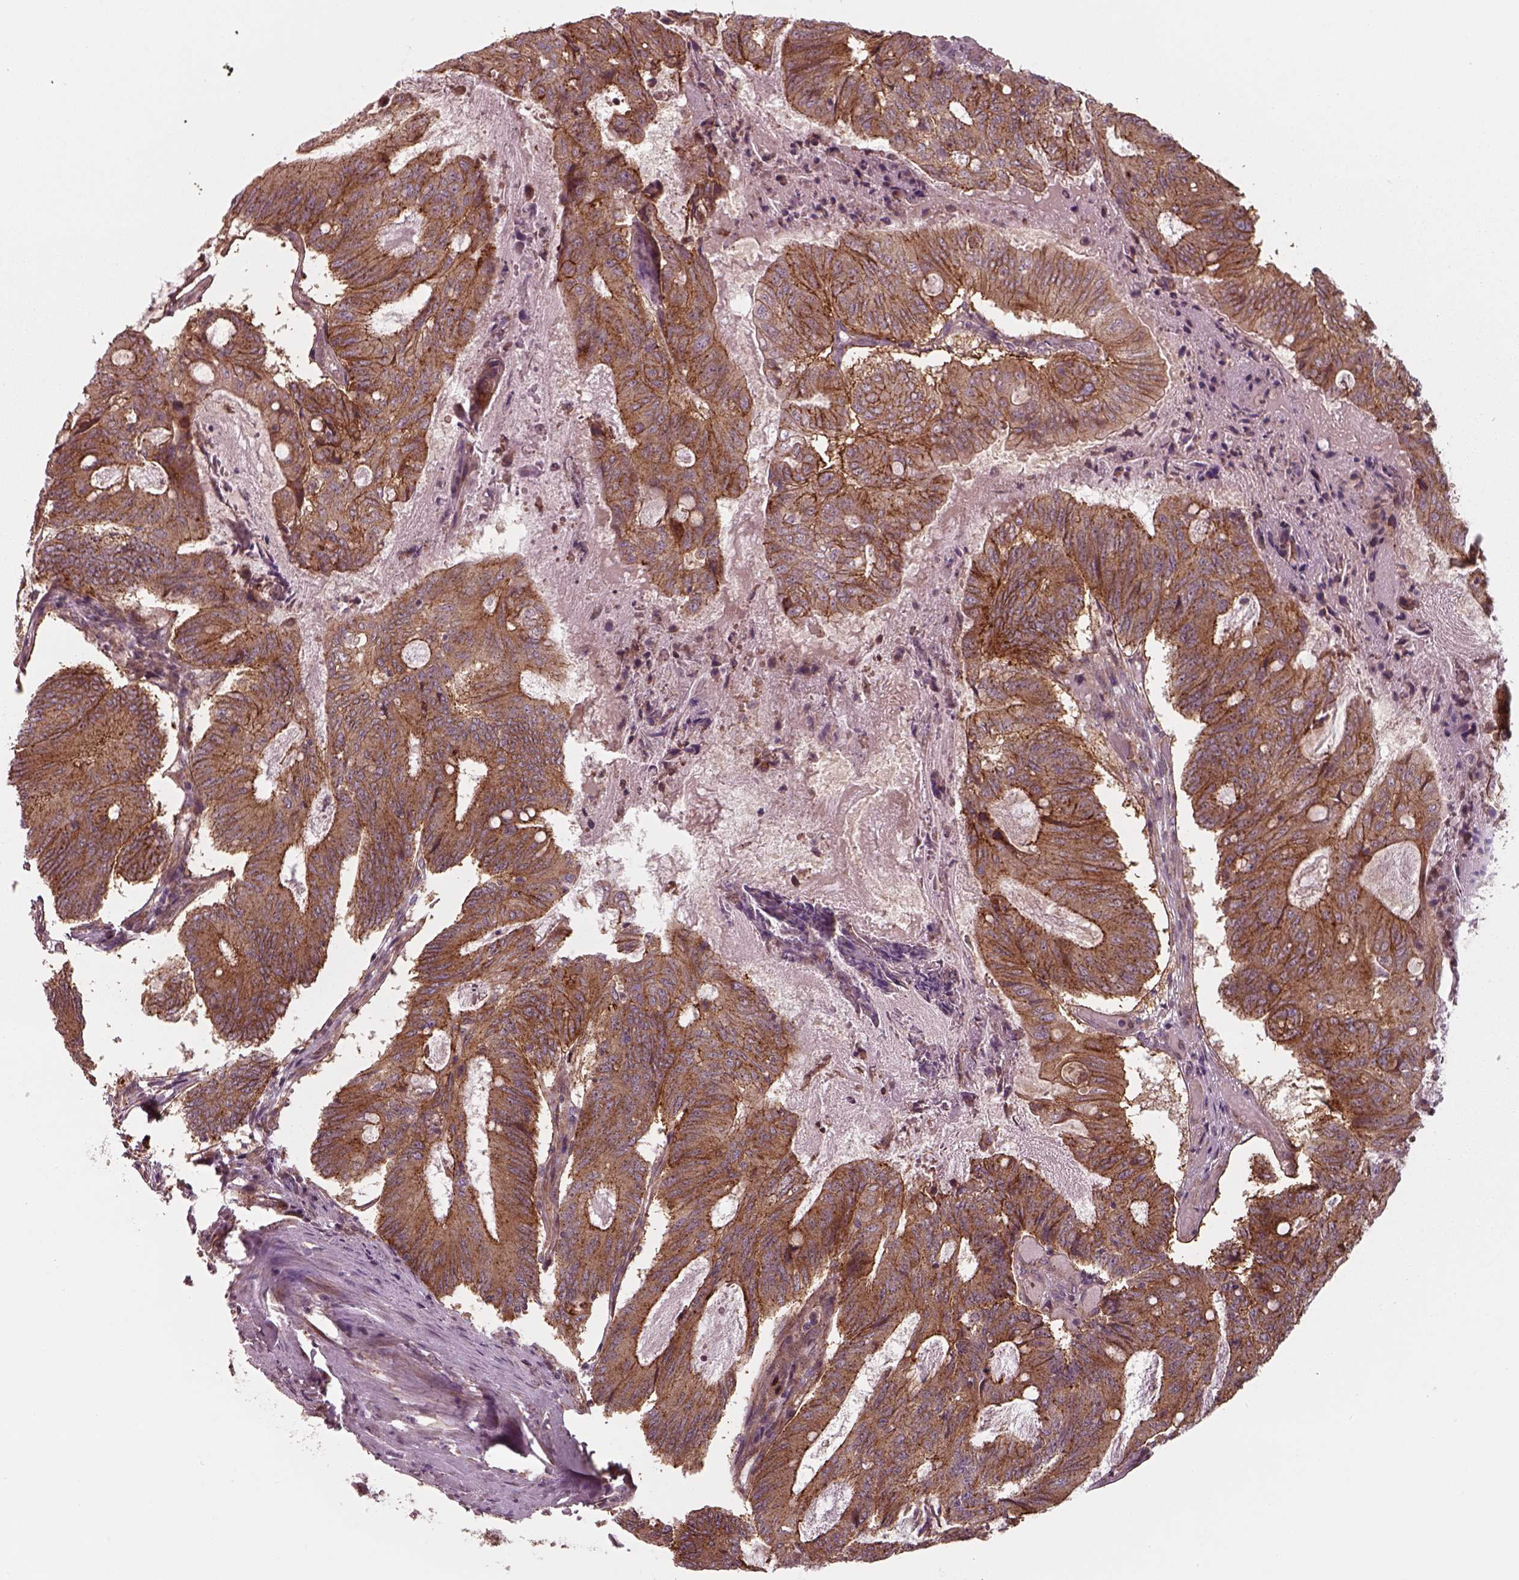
{"staining": {"intensity": "strong", "quantity": ">75%", "location": "cytoplasmic/membranous"}, "tissue": "colorectal cancer", "cell_type": "Tumor cells", "image_type": "cancer", "snomed": [{"axis": "morphology", "description": "Adenocarcinoma, NOS"}, {"axis": "topography", "description": "Colon"}], "caption": "About >75% of tumor cells in human colorectal cancer (adenocarcinoma) reveal strong cytoplasmic/membranous protein expression as visualized by brown immunohistochemical staining.", "gene": "CHMP3", "patient": {"sex": "female", "age": 70}}